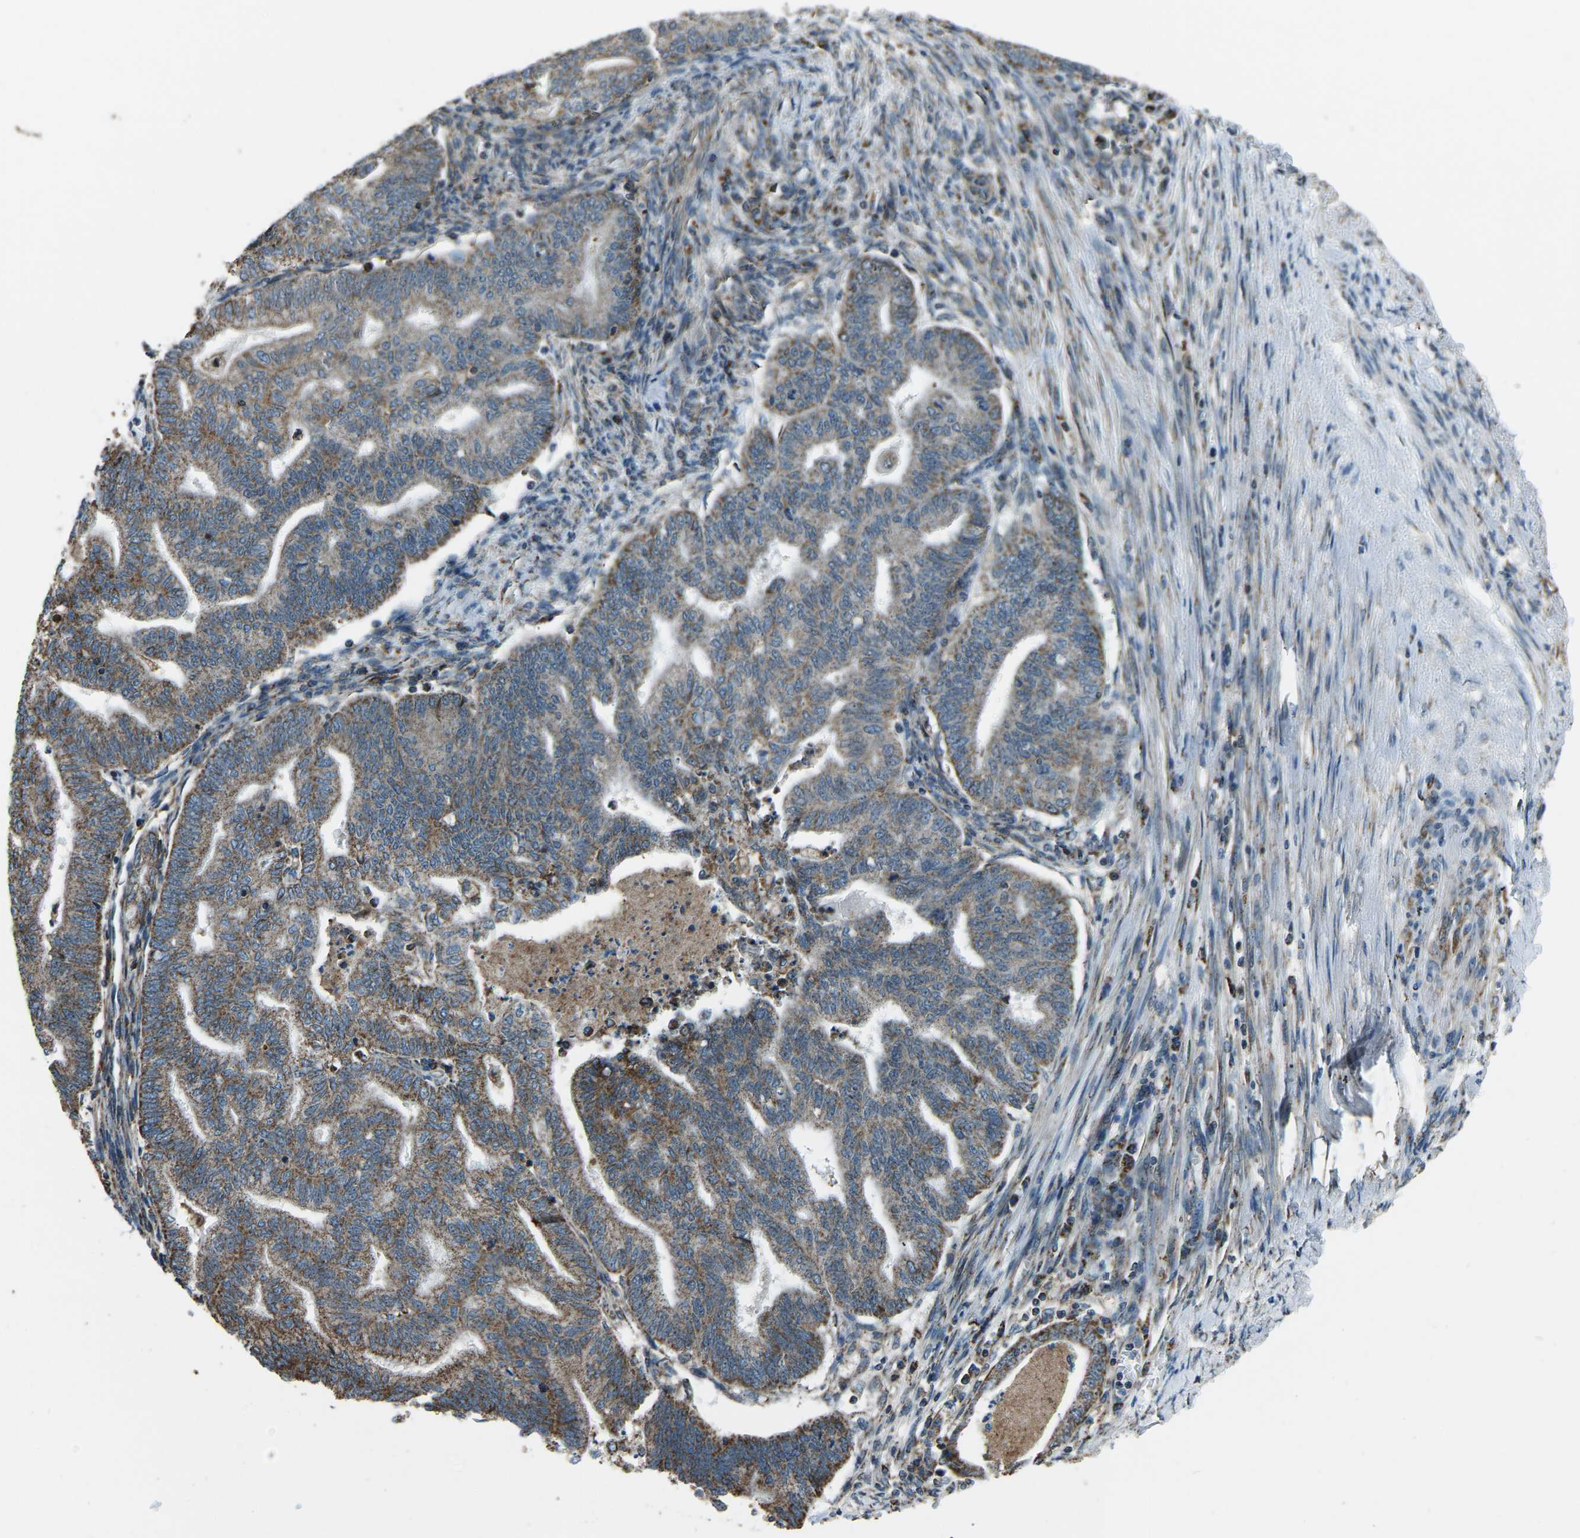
{"staining": {"intensity": "moderate", "quantity": ">75%", "location": "cytoplasmic/membranous"}, "tissue": "endometrial cancer", "cell_type": "Tumor cells", "image_type": "cancer", "snomed": [{"axis": "morphology", "description": "Polyp, NOS"}, {"axis": "morphology", "description": "Adenocarcinoma, NOS"}, {"axis": "morphology", "description": "Adenoma, NOS"}, {"axis": "topography", "description": "Endometrium"}], "caption": "This micrograph displays IHC staining of human endometrial polyp, with medium moderate cytoplasmic/membranous positivity in approximately >75% of tumor cells.", "gene": "RBM33", "patient": {"sex": "female", "age": 79}}